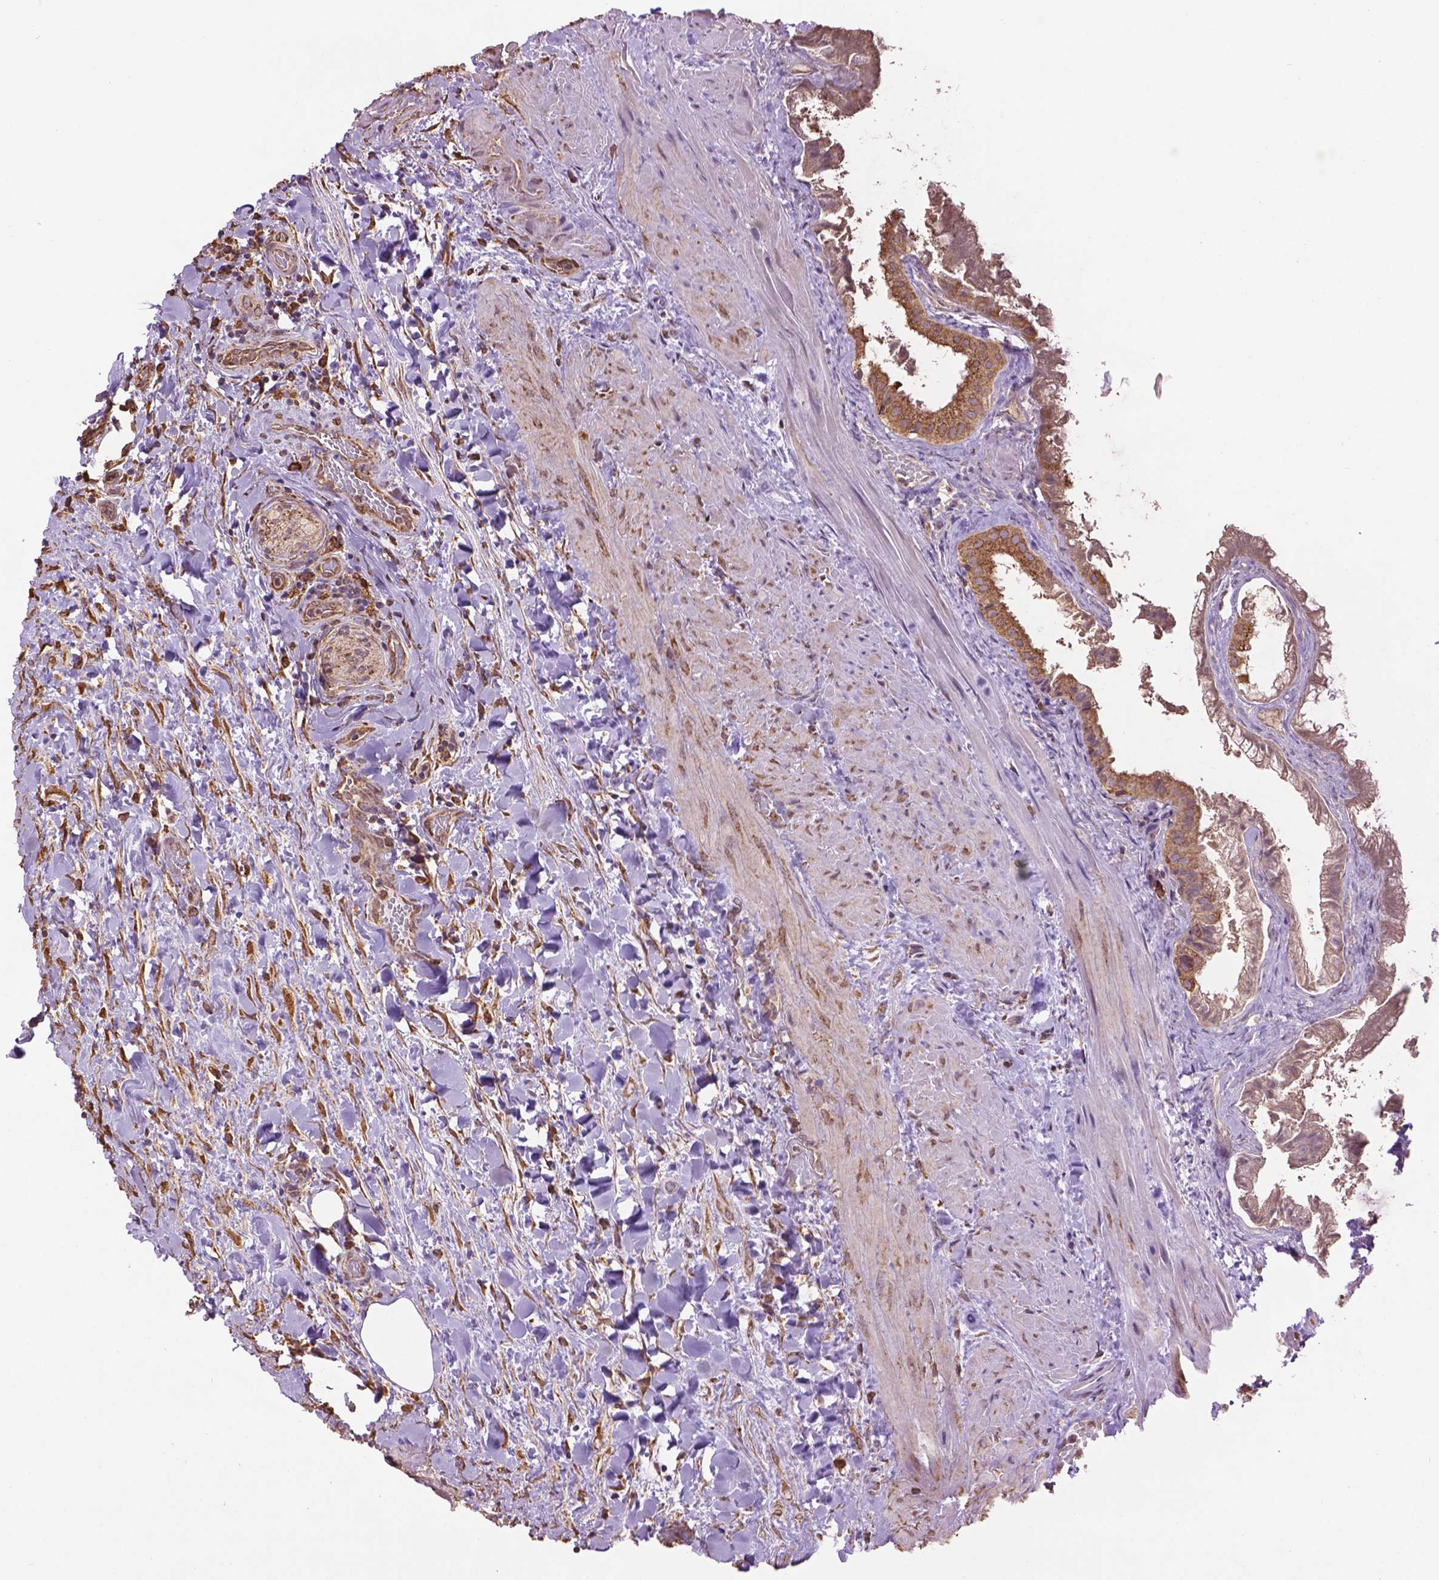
{"staining": {"intensity": "moderate", "quantity": ">75%", "location": "cytoplasmic/membranous"}, "tissue": "gallbladder", "cell_type": "Glandular cells", "image_type": "normal", "snomed": [{"axis": "morphology", "description": "Normal tissue, NOS"}, {"axis": "topography", "description": "Gallbladder"}], "caption": "Protein expression by IHC shows moderate cytoplasmic/membranous staining in about >75% of glandular cells in benign gallbladder. The protein of interest is shown in brown color, while the nuclei are stained blue.", "gene": "PPP2R5E", "patient": {"sex": "male", "age": 70}}